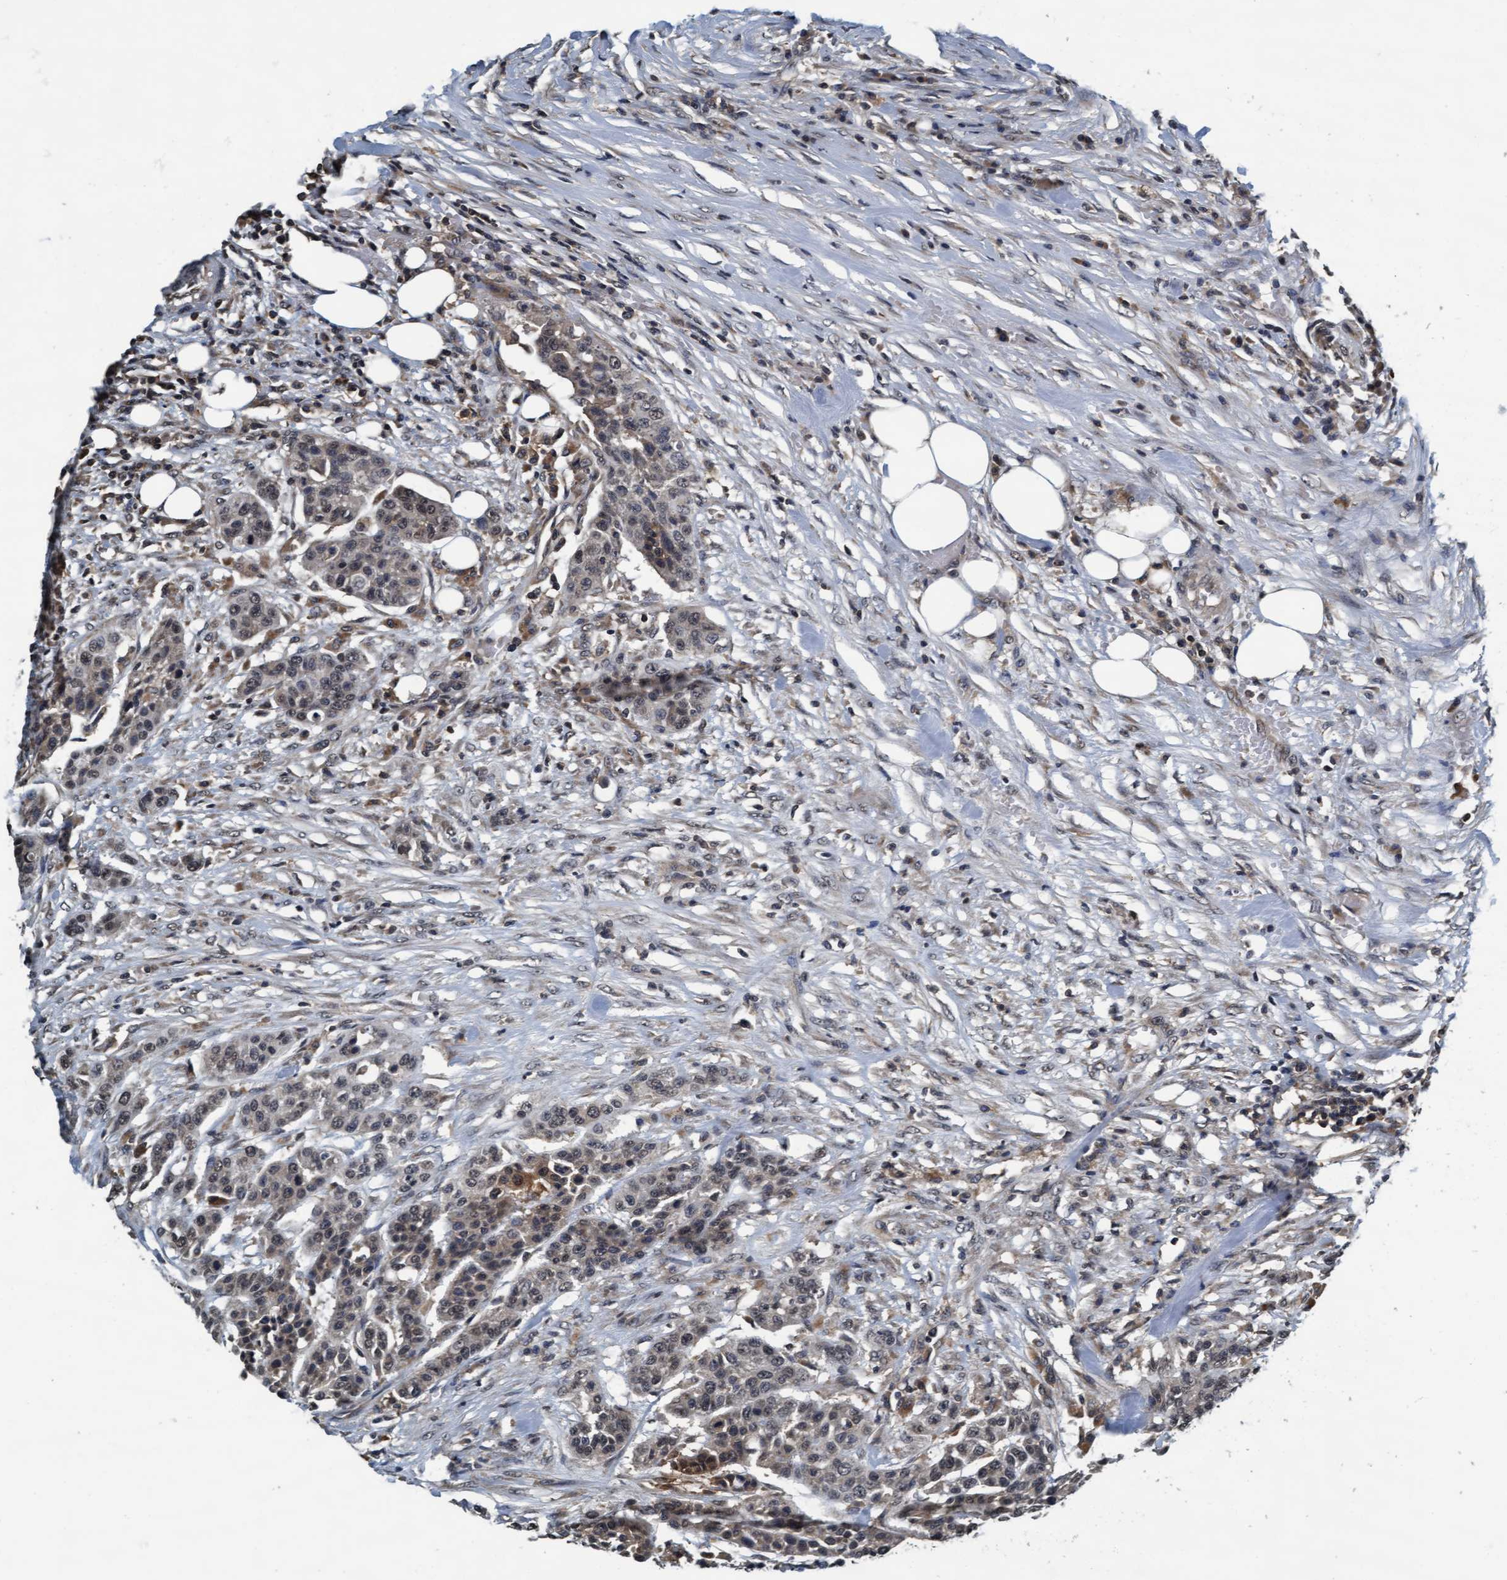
{"staining": {"intensity": "weak", "quantity": "<25%", "location": "nuclear"}, "tissue": "urothelial cancer", "cell_type": "Tumor cells", "image_type": "cancer", "snomed": [{"axis": "morphology", "description": "Urothelial carcinoma, High grade"}, {"axis": "topography", "description": "Urinary bladder"}], "caption": "Urothelial cancer stained for a protein using immunohistochemistry (IHC) shows no positivity tumor cells.", "gene": "WASF1", "patient": {"sex": "male", "age": 74}}